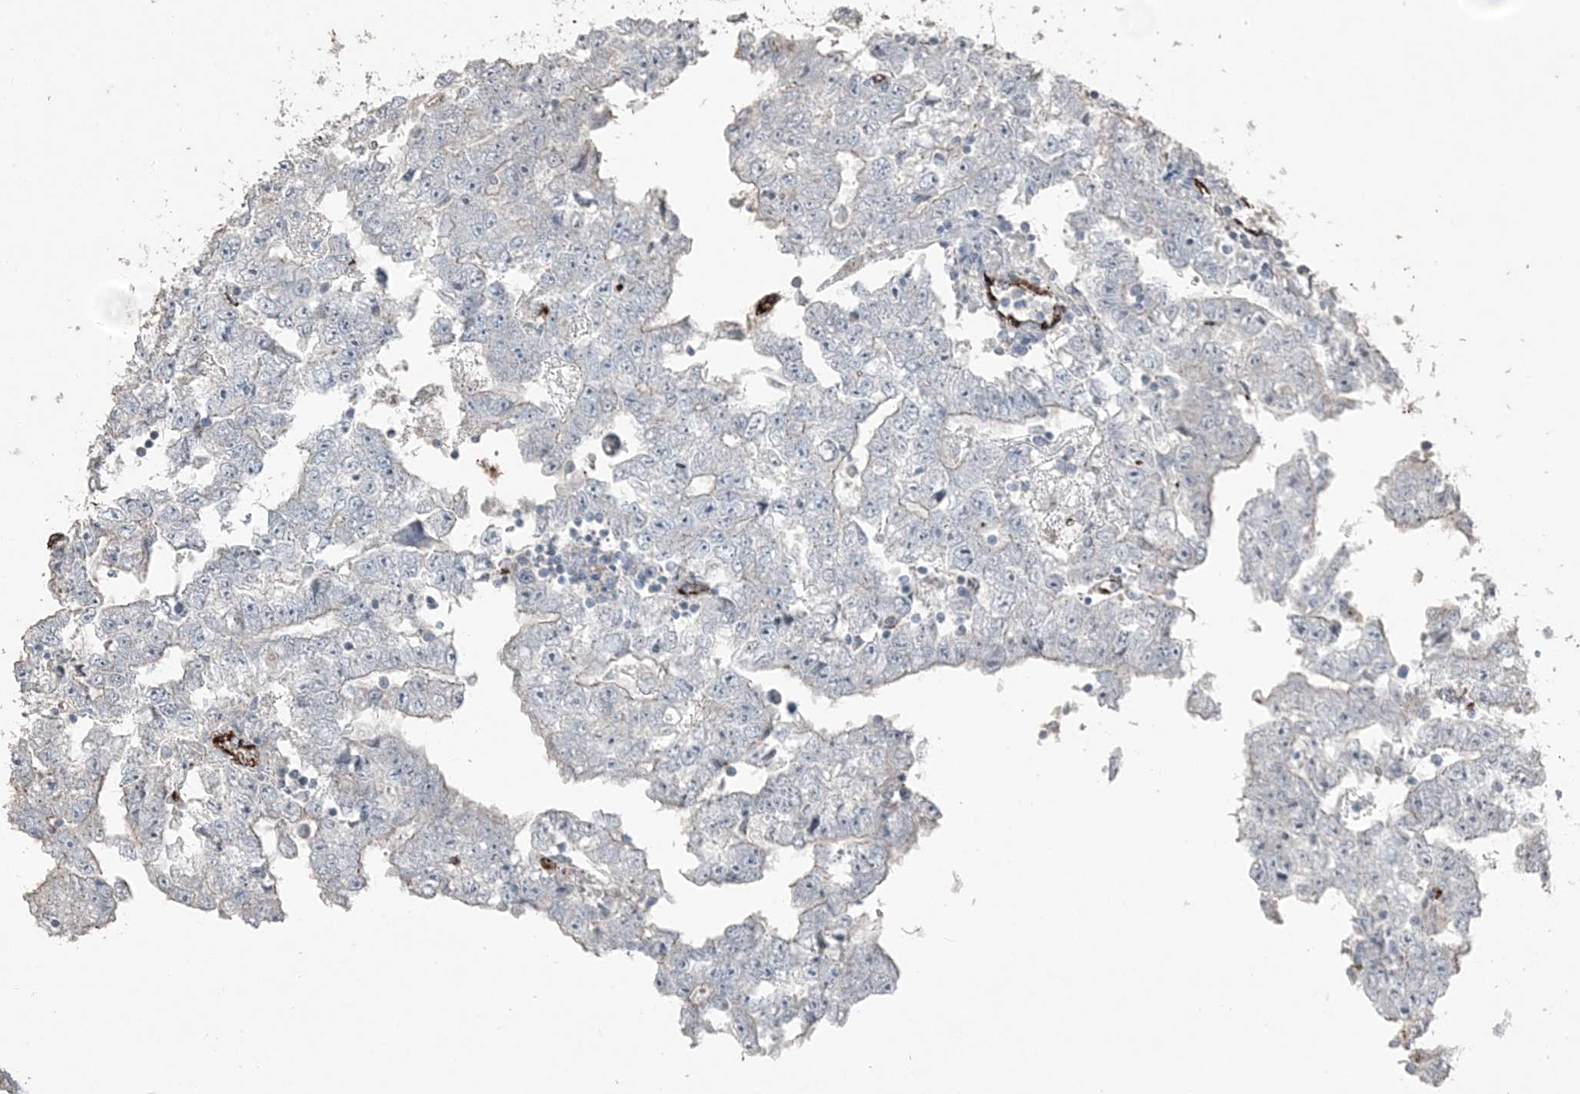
{"staining": {"intensity": "negative", "quantity": "none", "location": "none"}, "tissue": "testis cancer", "cell_type": "Tumor cells", "image_type": "cancer", "snomed": [{"axis": "morphology", "description": "Carcinoma, Embryonal, NOS"}, {"axis": "topography", "description": "Testis"}], "caption": "Tumor cells show no significant protein expression in testis cancer.", "gene": "ELOVL7", "patient": {"sex": "male", "age": 25}}